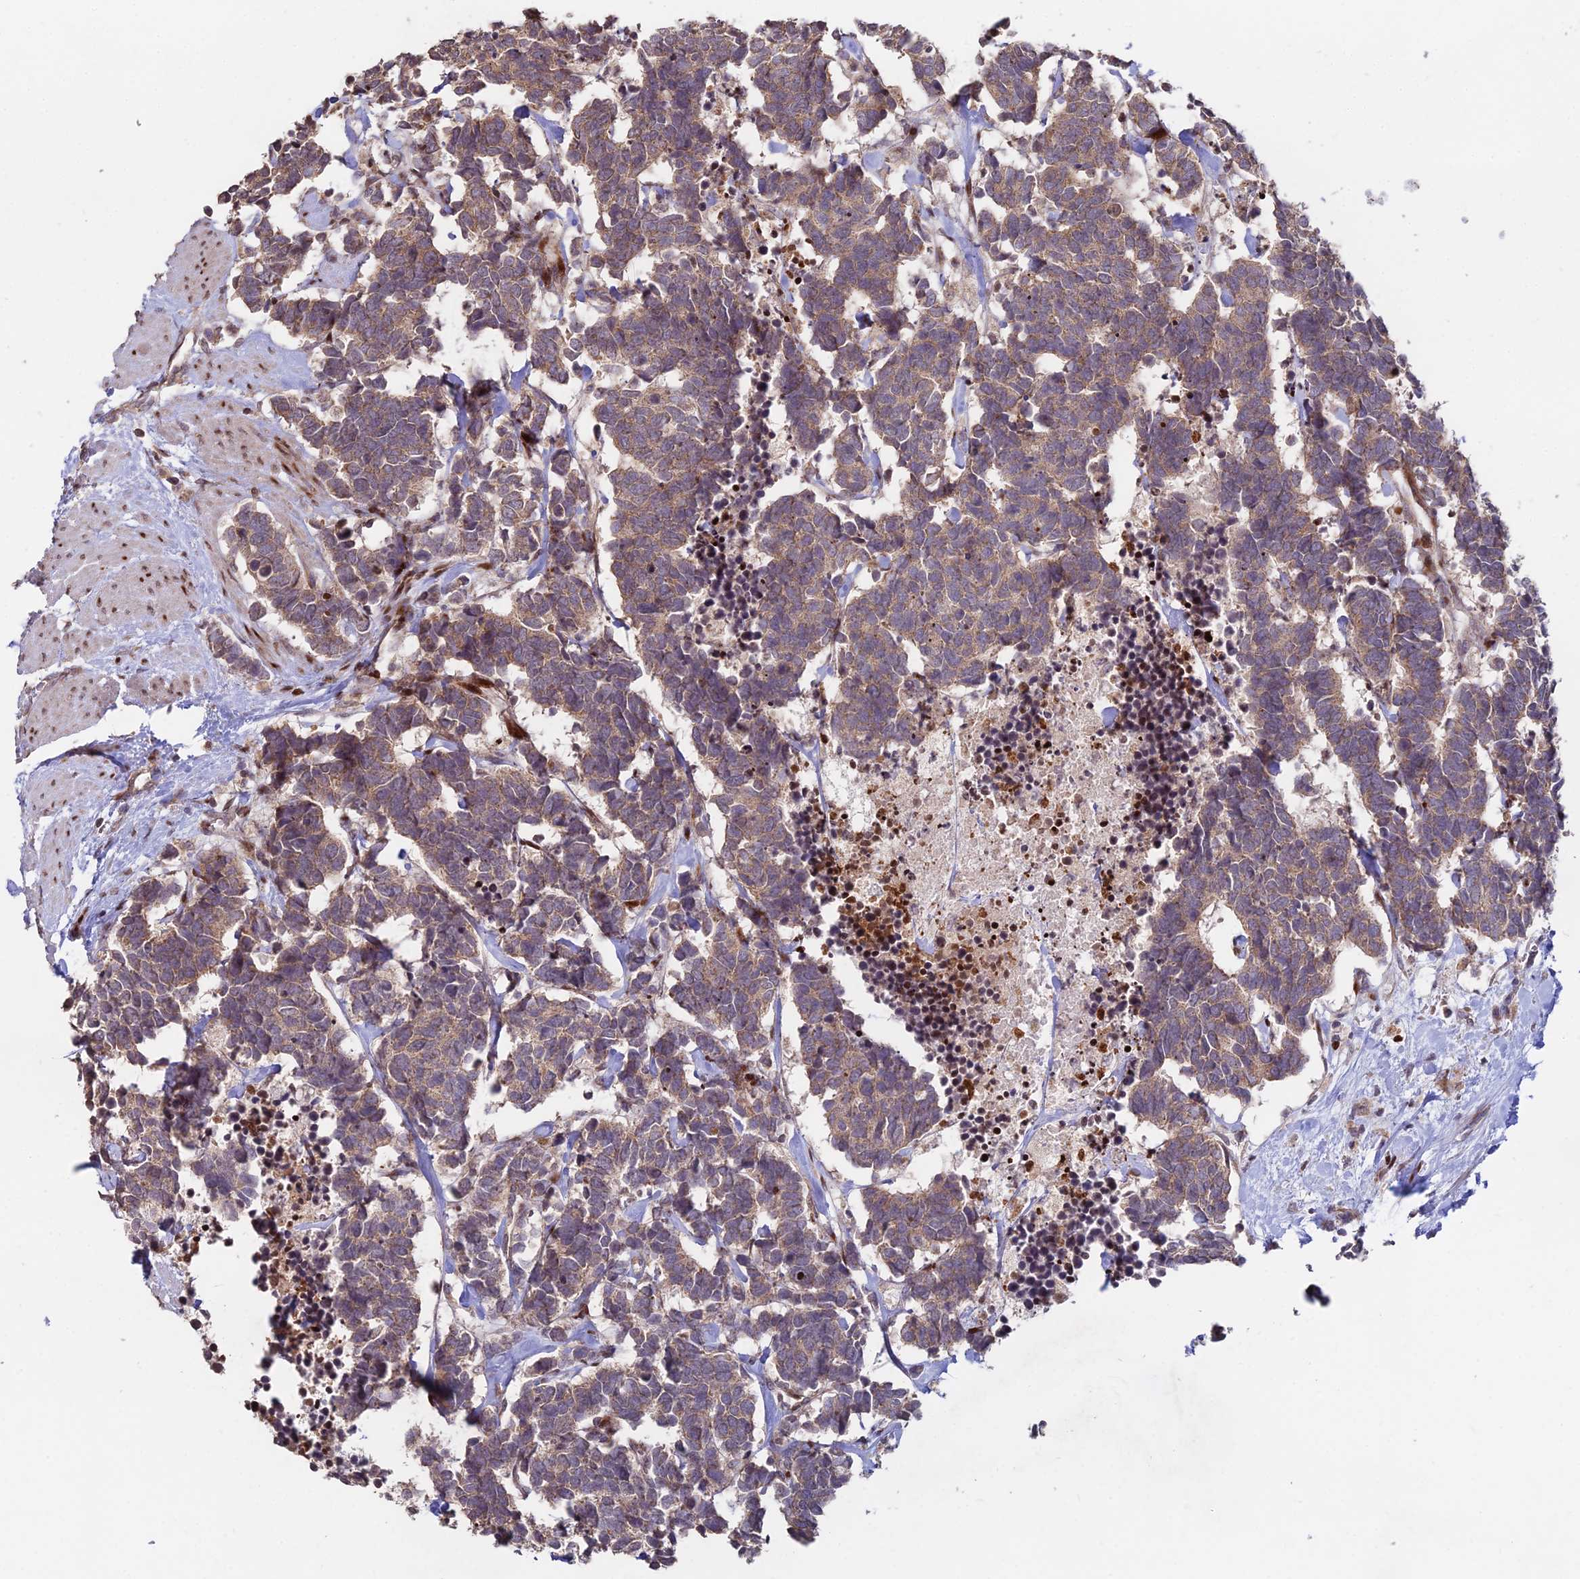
{"staining": {"intensity": "moderate", "quantity": ">75%", "location": "cytoplasmic/membranous"}, "tissue": "carcinoid", "cell_type": "Tumor cells", "image_type": "cancer", "snomed": [{"axis": "morphology", "description": "Carcinoma, NOS"}, {"axis": "morphology", "description": "Carcinoid, malignant, NOS"}, {"axis": "topography", "description": "Urinary bladder"}], "caption": "Protein staining exhibits moderate cytoplasmic/membranous staining in approximately >75% of tumor cells in carcinoid.", "gene": "RBMS2", "patient": {"sex": "male", "age": 57}}